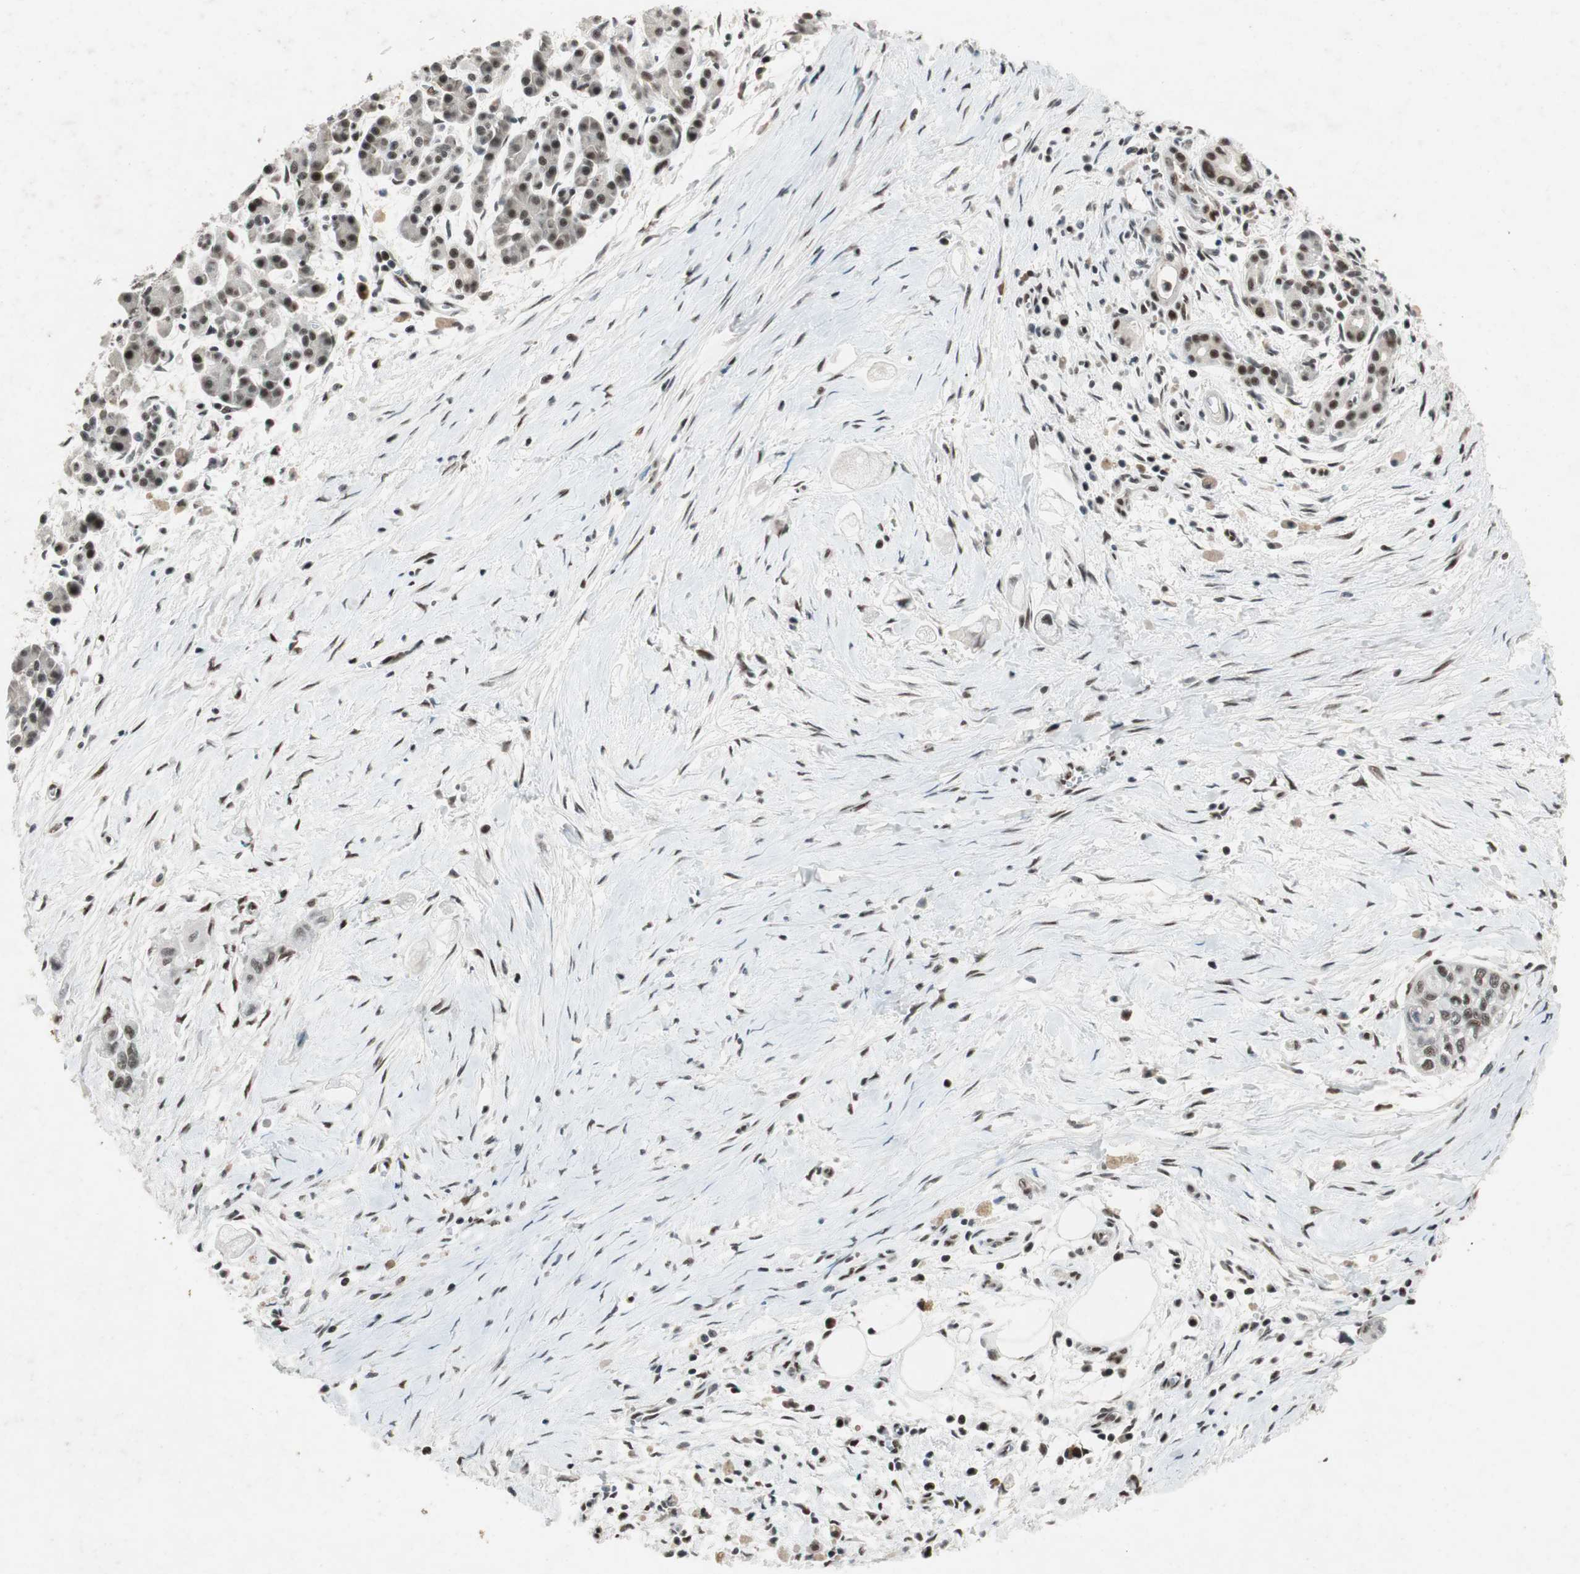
{"staining": {"intensity": "moderate", "quantity": ">75%", "location": "nuclear"}, "tissue": "pancreatic cancer", "cell_type": "Tumor cells", "image_type": "cancer", "snomed": [{"axis": "morphology", "description": "Adenocarcinoma, NOS"}, {"axis": "topography", "description": "Pancreas"}], "caption": "An image of human adenocarcinoma (pancreatic) stained for a protein demonstrates moderate nuclear brown staining in tumor cells.", "gene": "NCBP3", "patient": {"sex": "male", "age": 74}}